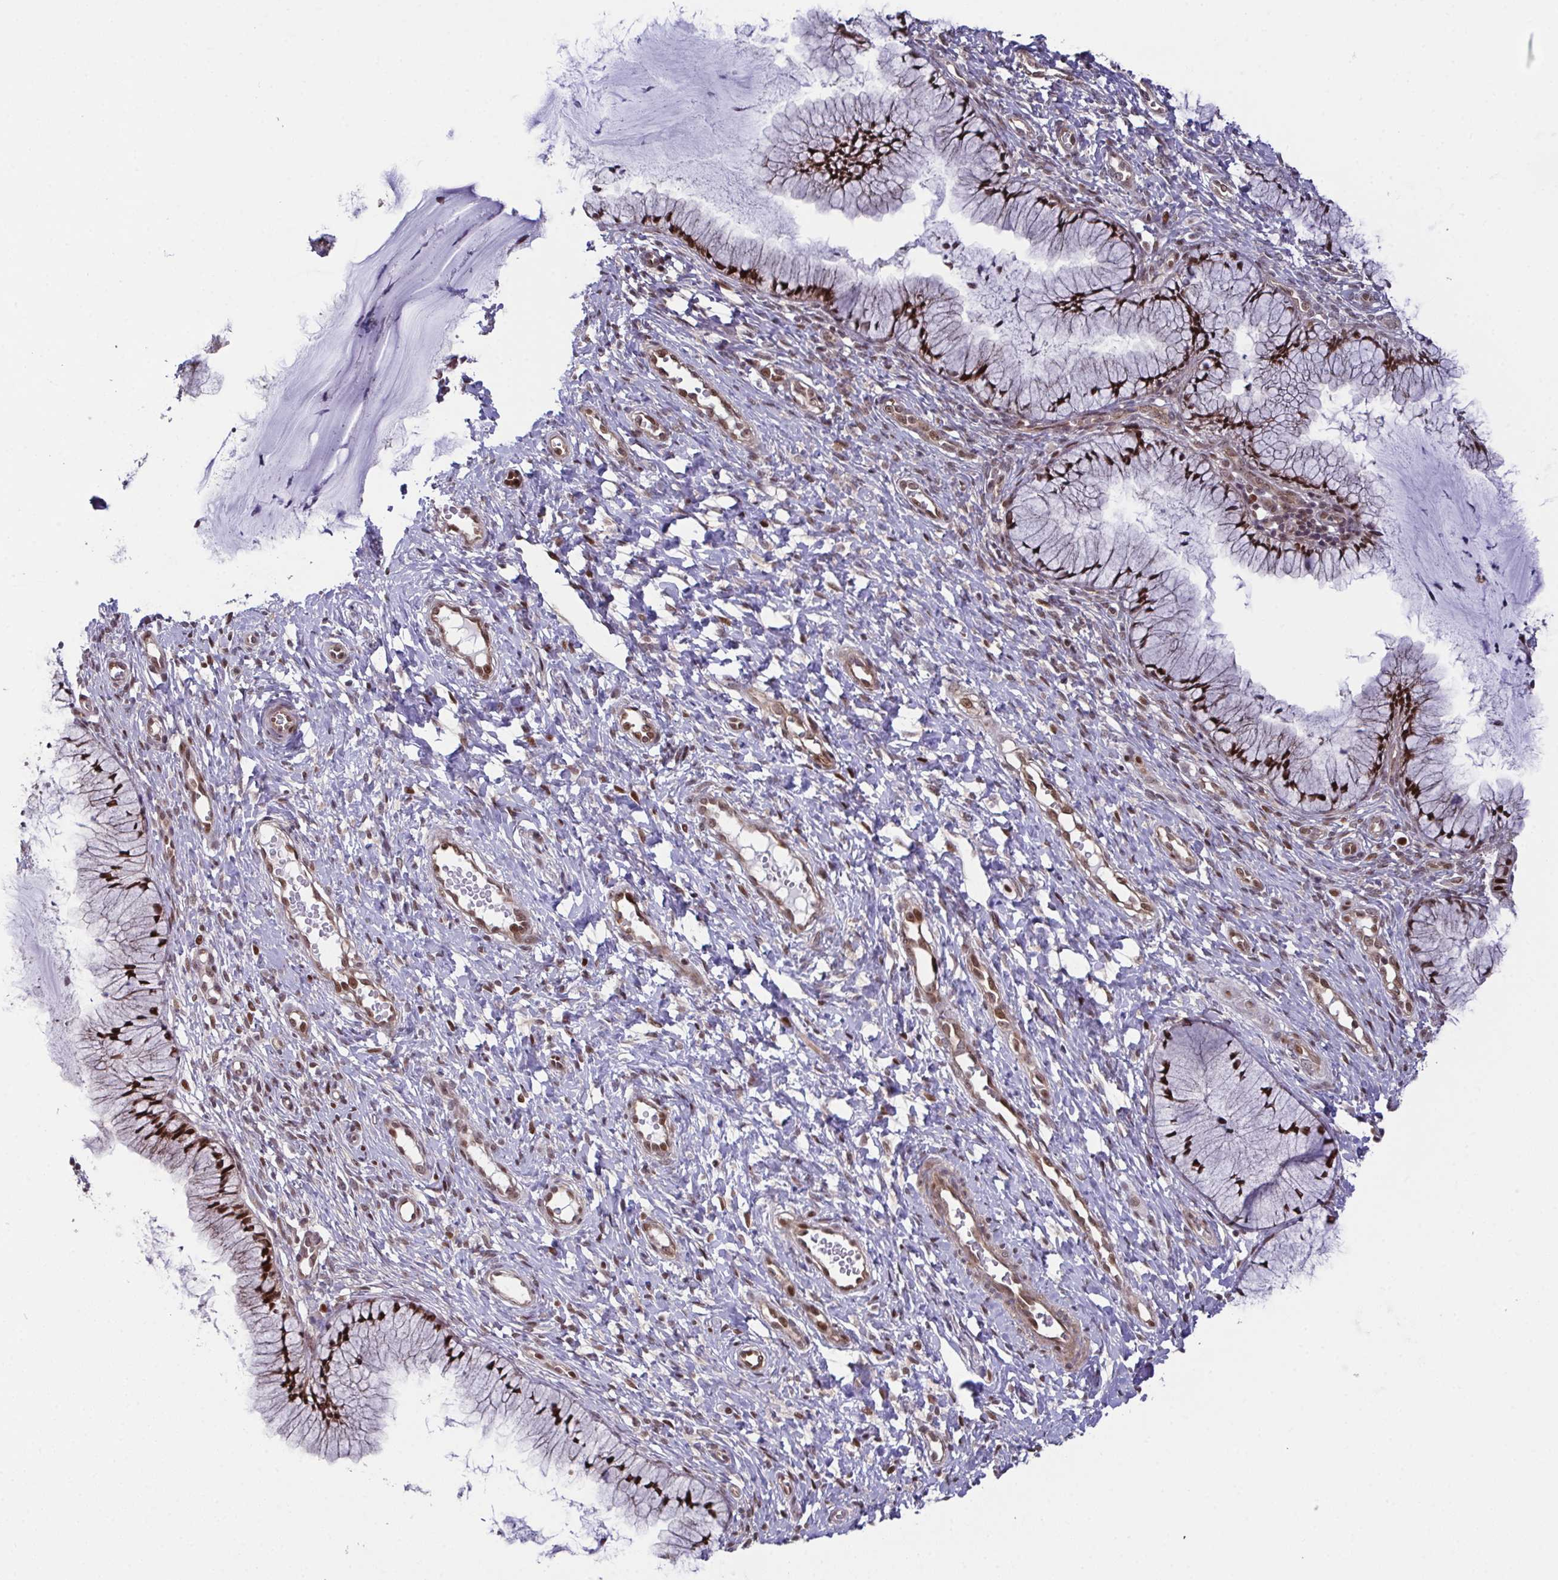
{"staining": {"intensity": "moderate", "quantity": ">75%", "location": "nuclear"}, "tissue": "cervix", "cell_type": "Glandular cells", "image_type": "normal", "snomed": [{"axis": "morphology", "description": "Normal tissue, NOS"}, {"axis": "topography", "description": "Cervix"}], "caption": "This image demonstrates immunohistochemistry staining of unremarkable human cervix, with medium moderate nuclear staining in about >75% of glandular cells.", "gene": "DNAJB1", "patient": {"sex": "female", "age": 36}}